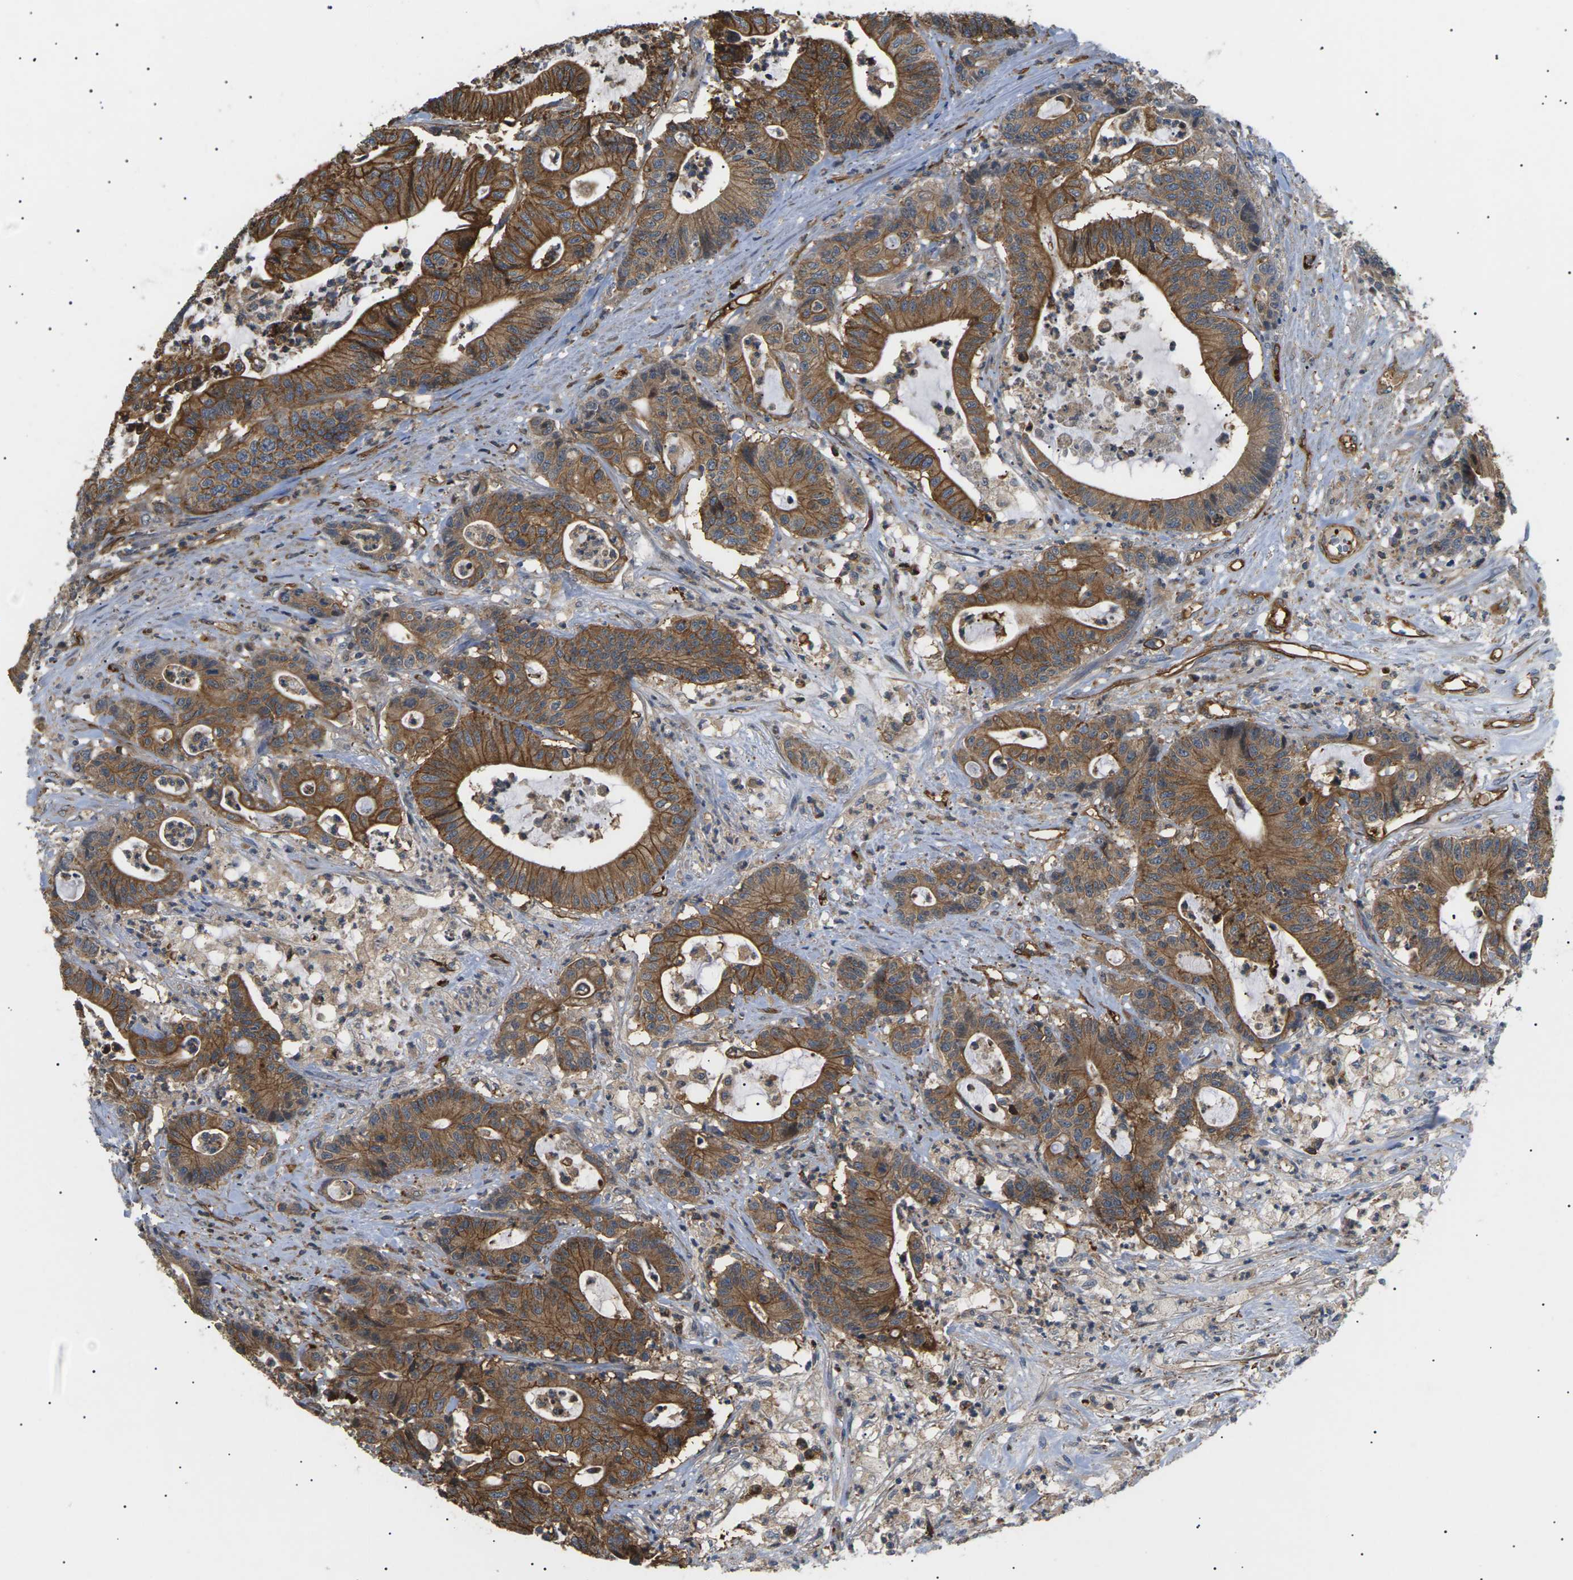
{"staining": {"intensity": "moderate", "quantity": ">75%", "location": "cytoplasmic/membranous"}, "tissue": "colorectal cancer", "cell_type": "Tumor cells", "image_type": "cancer", "snomed": [{"axis": "morphology", "description": "Adenocarcinoma, NOS"}, {"axis": "topography", "description": "Colon"}], "caption": "Immunohistochemical staining of human adenocarcinoma (colorectal) exhibits moderate cytoplasmic/membranous protein positivity in about >75% of tumor cells.", "gene": "TMTC4", "patient": {"sex": "female", "age": 84}}